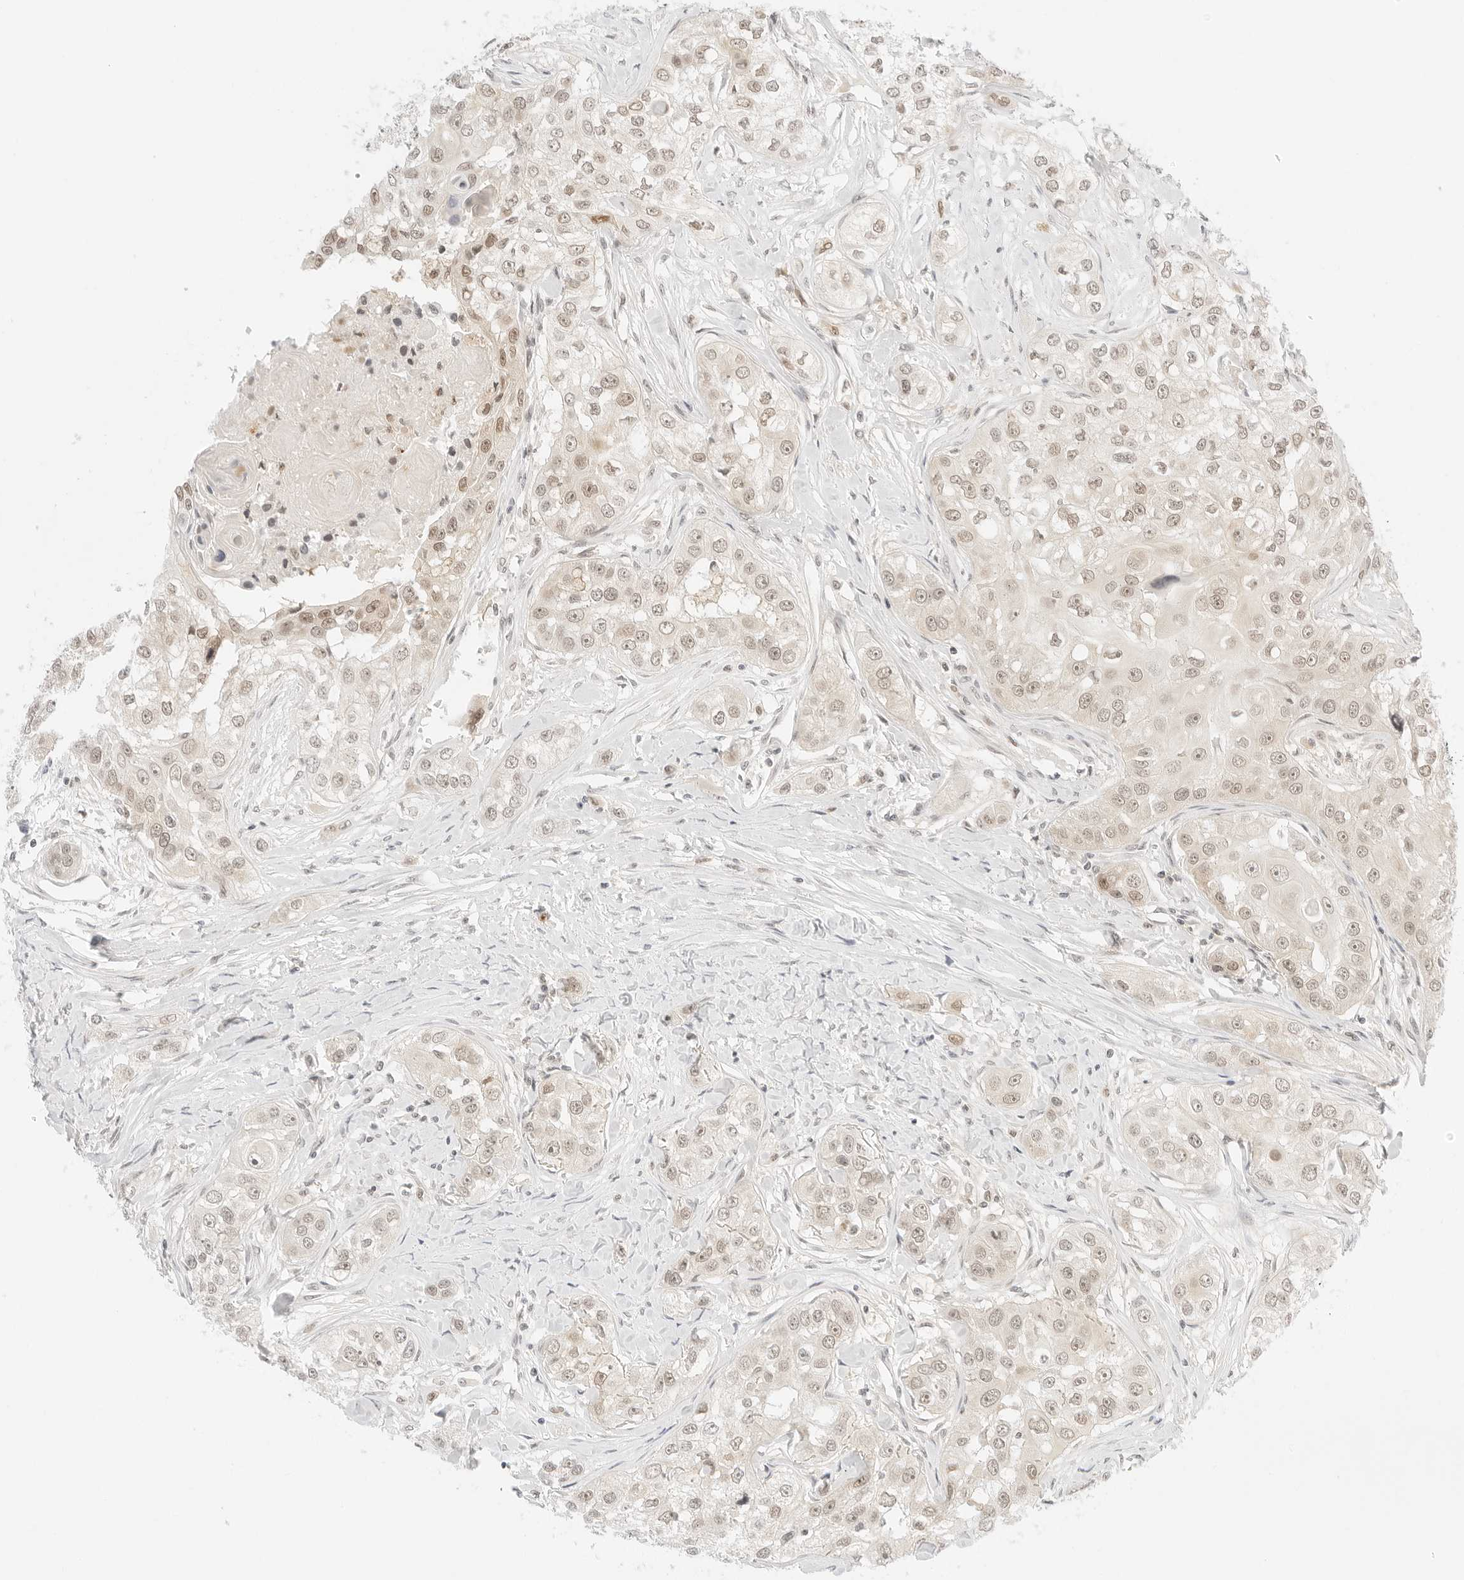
{"staining": {"intensity": "weak", "quantity": ">75%", "location": "nuclear"}, "tissue": "head and neck cancer", "cell_type": "Tumor cells", "image_type": "cancer", "snomed": [{"axis": "morphology", "description": "Normal tissue, NOS"}, {"axis": "morphology", "description": "Squamous cell carcinoma, NOS"}, {"axis": "topography", "description": "Skeletal muscle"}, {"axis": "topography", "description": "Head-Neck"}], "caption": "Head and neck cancer (squamous cell carcinoma) was stained to show a protein in brown. There is low levels of weak nuclear staining in about >75% of tumor cells. (Brightfield microscopy of DAB IHC at high magnification).", "gene": "POLR3C", "patient": {"sex": "male", "age": 51}}